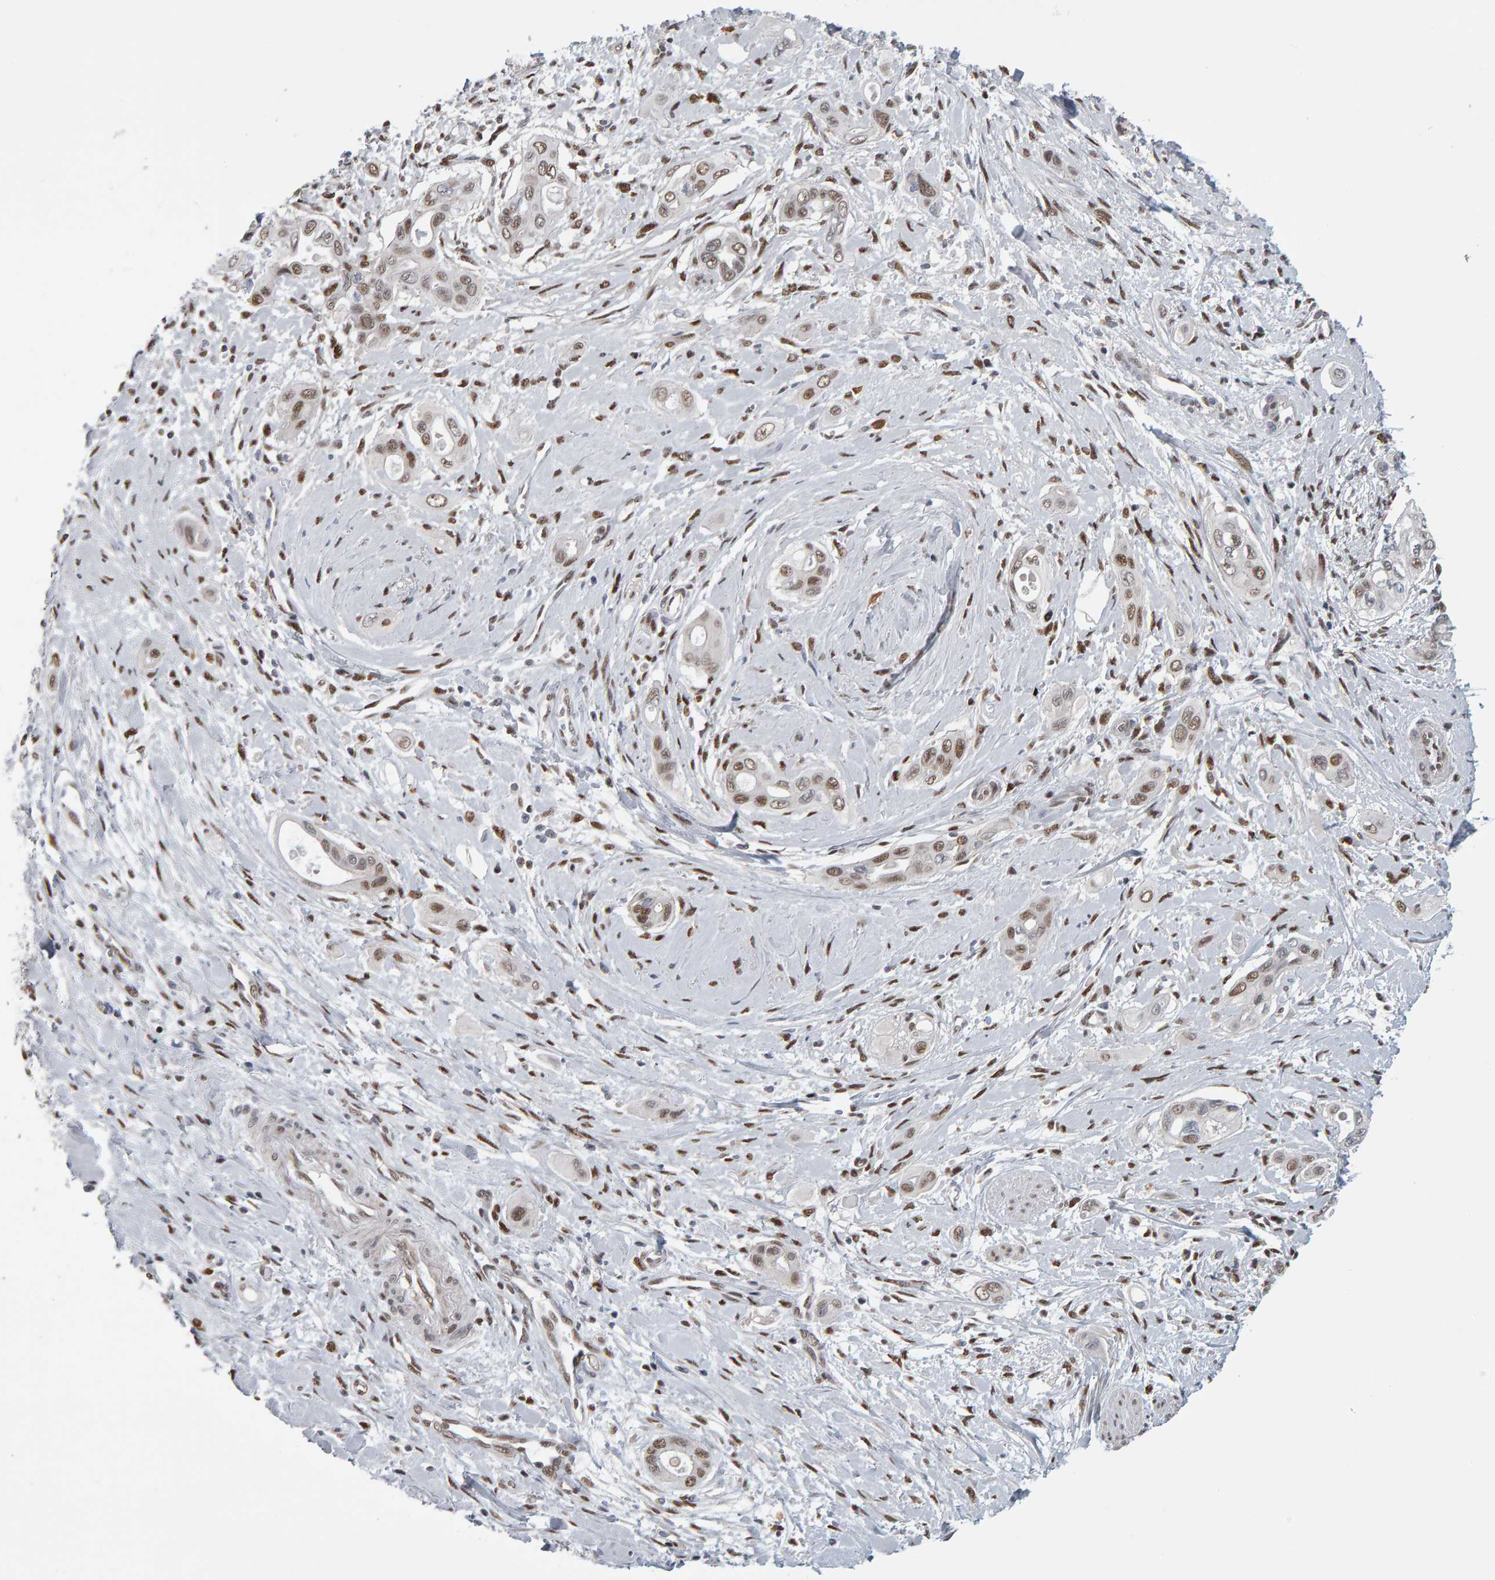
{"staining": {"intensity": "moderate", "quantity": "25%-75%", "location": "nuclear"}, "tissue": "pancreatic cancer", "cell_type": "Tumor cells", "image_type": "cancer", "snomed": [{"axis": "morphology", "description": "Adenocarcinoma, NOS"}, {"axis": "topography", "description": "Pancreas"}], "caption": "IHC staining of pancreatic cancer, which exhibits medium levels of moderate nuclear positivity in approximately 25%-75% of tumor cells indicating moderate nuclear protein staining. The staining was performed using DAB (3,3'-diaminobenzidine) (brown) for protein detection and nuclei were counterstained in hematoxylin (blue).", "gene": "ATF7IP", "patient": {"sex": "male", "age": 59}}